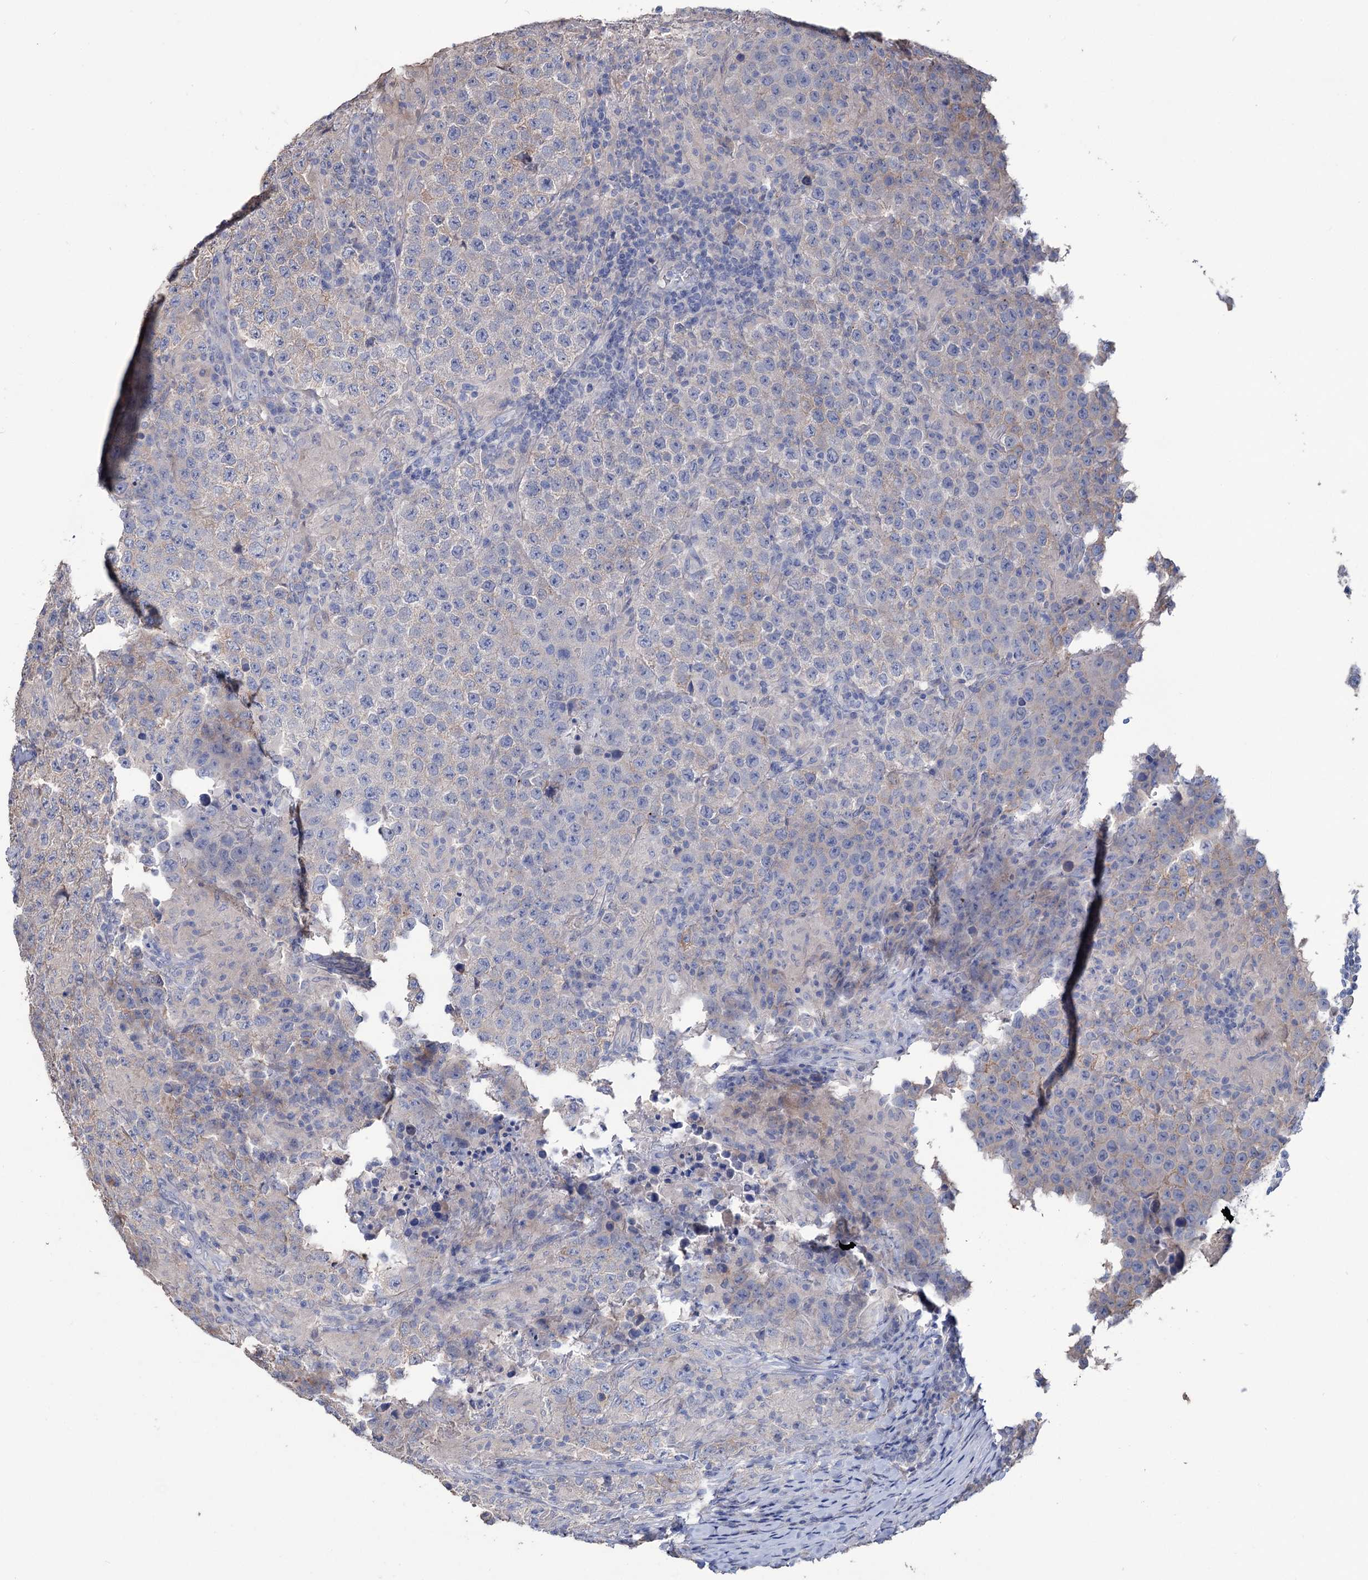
{"staining": {"intensity": "negative", "quantity": "none", "location": "none"}, "tissue": "testis cancer", "cell_type": "Tumor cells", "image_type": "cancer", "snomed": [{"axis": "morphology", "description": "Normal tissue, NOS"}, {"axis": "morphology", "description": "Urothelial carcinoma, High grade"}, {"axis": "morphology", "description": "Seminoma, NOS"}, {"axis": "morphology", "description": "Carcinoma, Embryonal, NOS"}, {"axis": "topography", "description": "Urinary bladder"}, {"axis": "topography", "description": "Testis"}], "caption": "IHC histopathology image of neoplastic tissue: testis high-grade urothelial carcinoma stained with DAB exhibits no significant protein staining in tumor cells. The staining is performed using DAB brown chromogen with nuclei counter-stained in using hematoxylin.", "gene": "EPB41L5", "patient": {"sex": "male", "age": 41}}